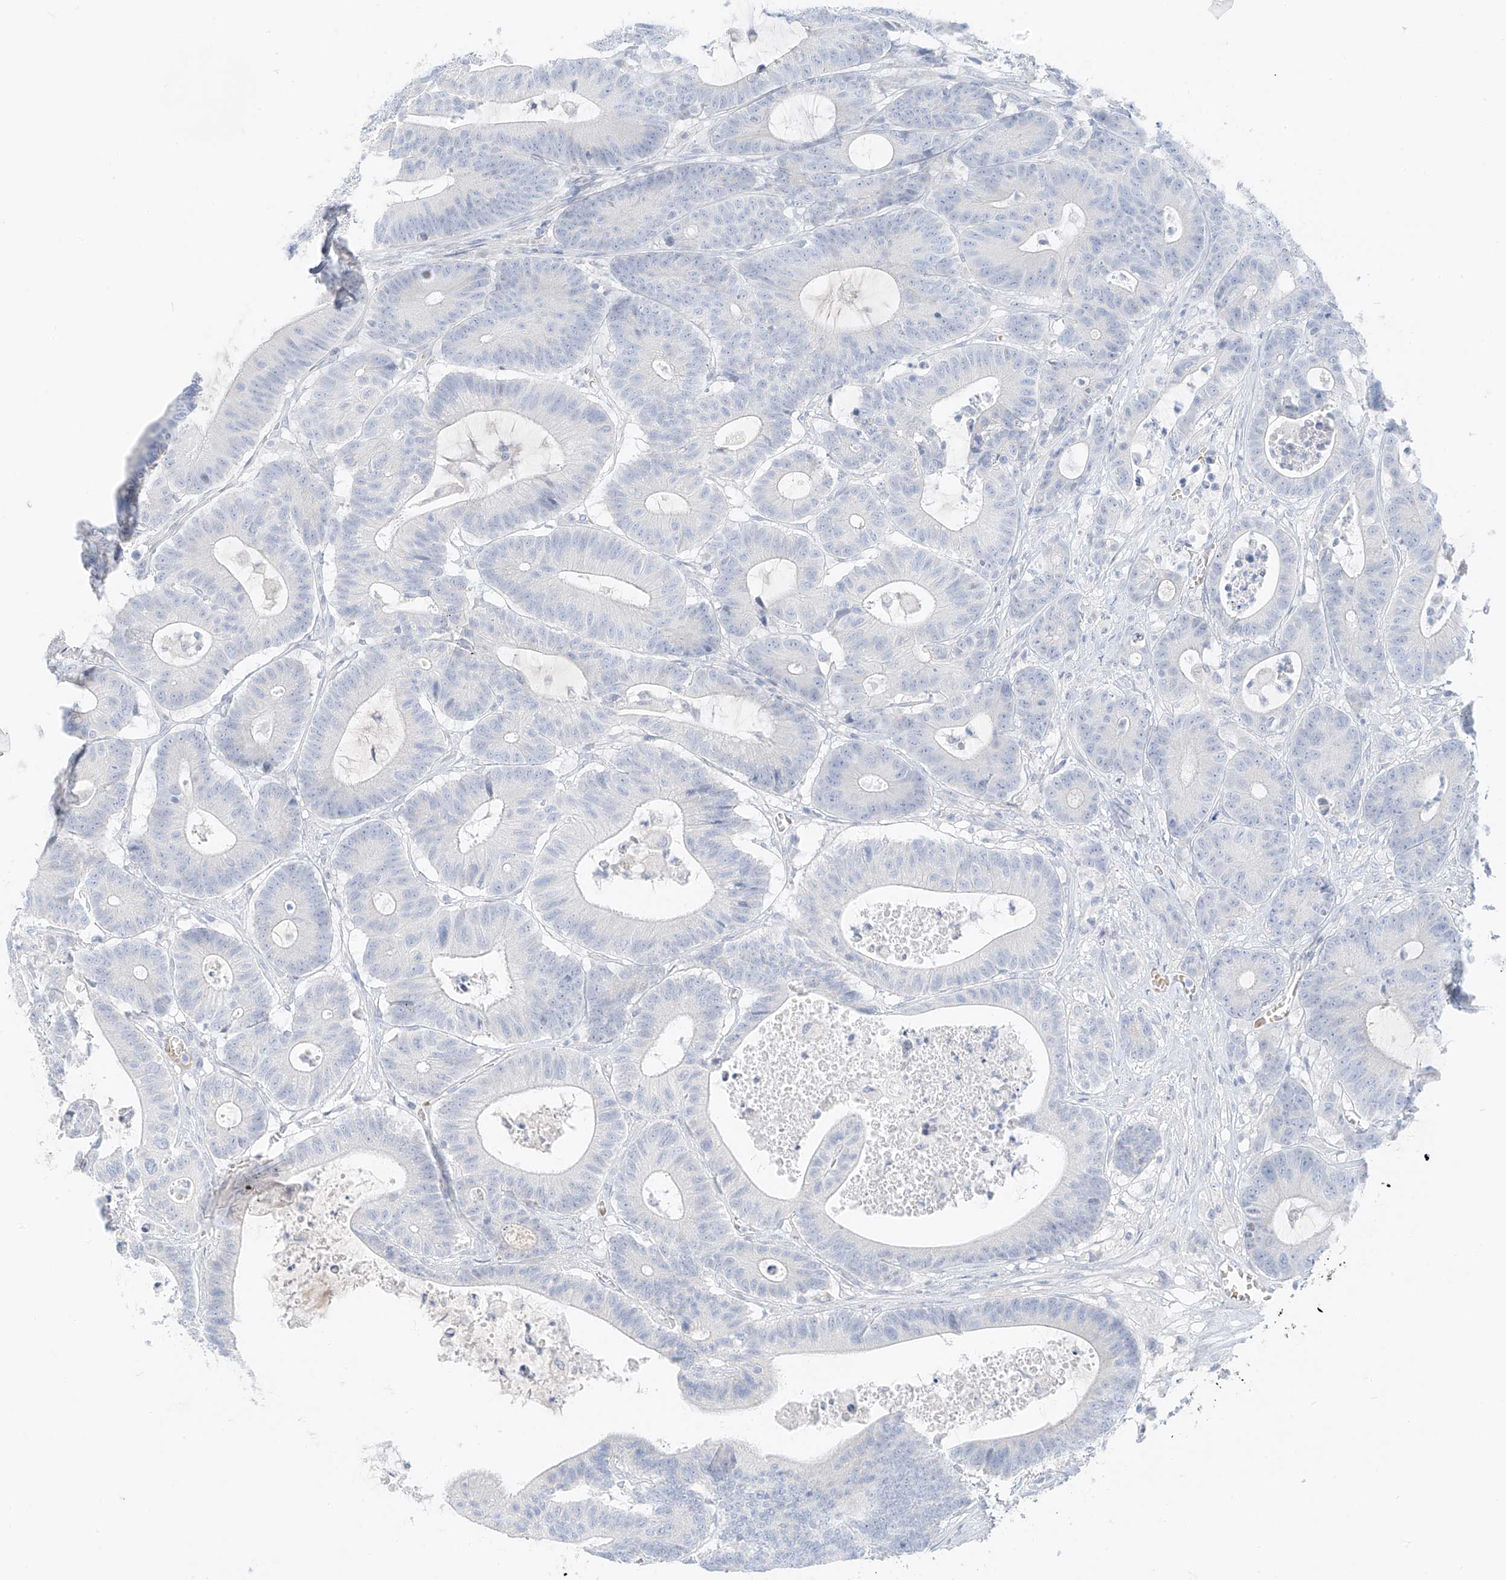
{"staining": {"intensity": "negative", "quantity": "none", "location": "none"}, "tissue": "colorectal cancer", "cell_type": "Tumor cells", "image_type": "cancer", "snomed": [{"axis": "morphology", "description": "Adenocarcinoma, NOS"}, {"axis": "topography", "description": "Colon"}], "caption": "Human adenocarcinoma (colorectal) stained for a protein using immunohistochemistry (IHC) exhibits no expression in tumor cells.", "gene": "PGC", "patient": {"sex": "female", "age": 84}}